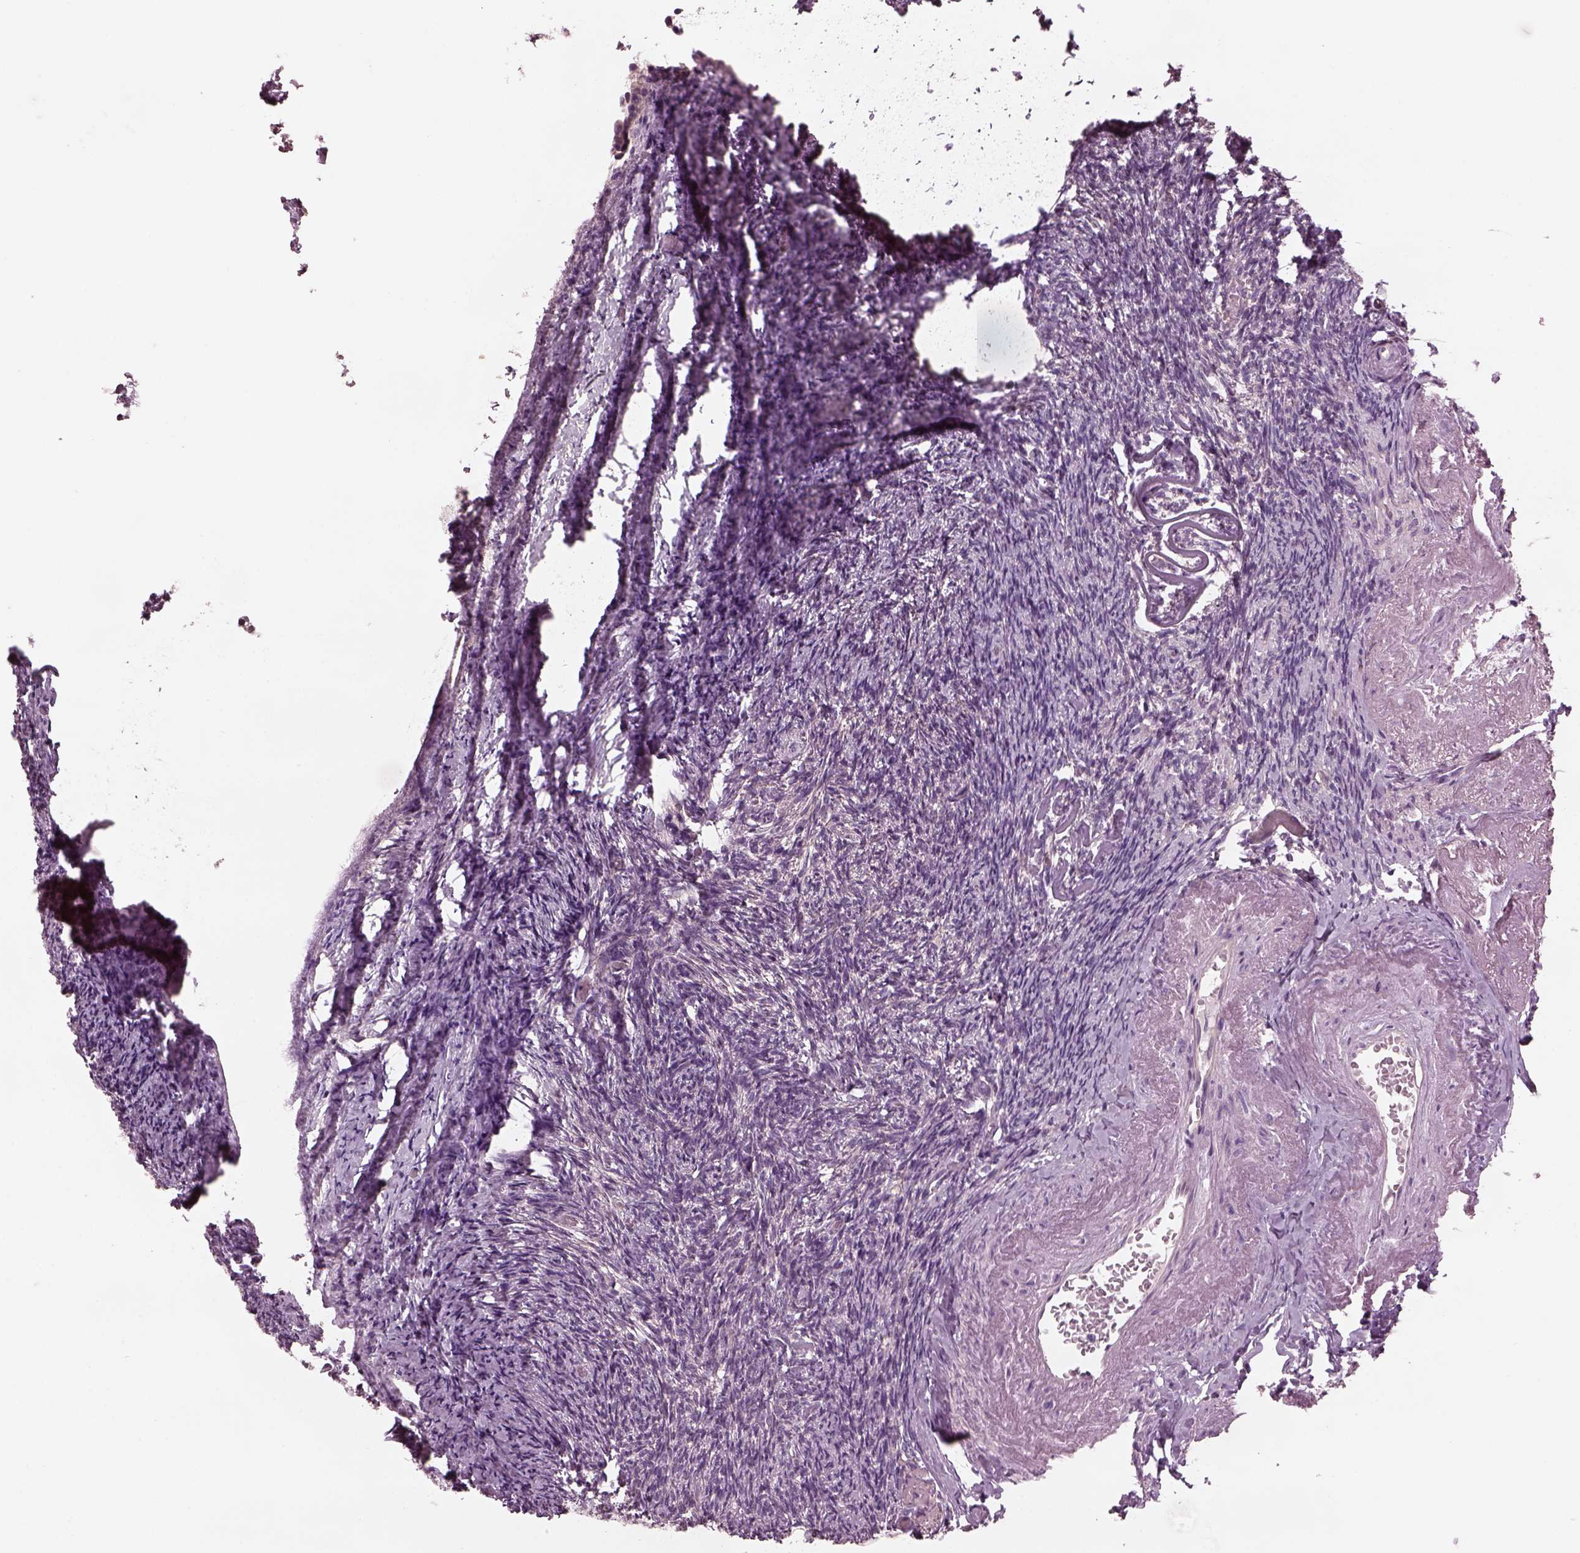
{"staining": {"intensity": "negative", "quantity": "none", "location": "none"}, "tissue": "ovary", "cell_type": "Follicle cells", "image_type": "normal", "snomed": [{"axis": "morphology", "description": "Normal tissue, NOS"}, {"axis": "topography", "description": "Ovary"}], "caption": "There is no significant positivity in follicle cells of ovary.", "gene": "ODAD1", "patient": {"sex": "female", "age": 72}}